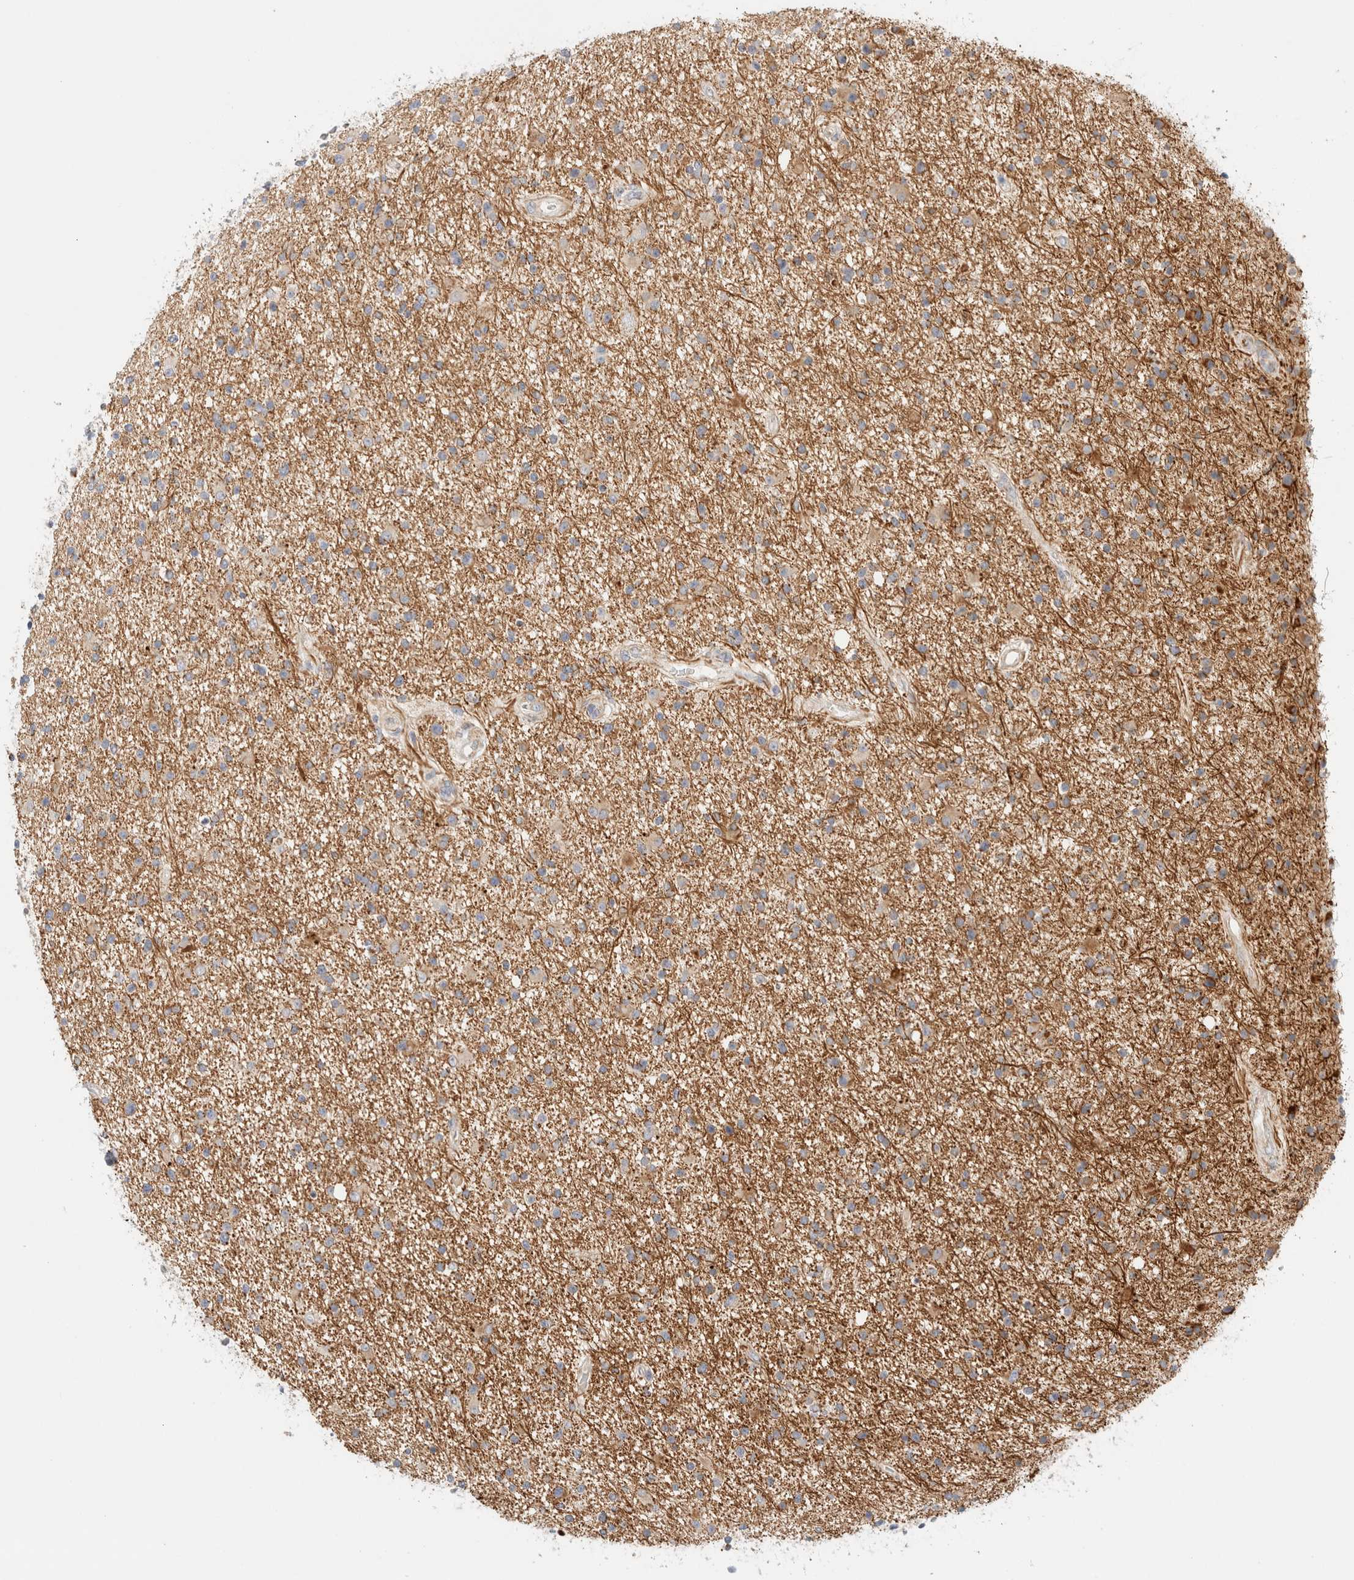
{"staining": {"intensity": "moderate", "quantity": "<25%", "location": "cytoplasmic/membranous"}, "tissue": "glioma", "cell_type": "Tumor cells", "image_type": "cancer", "snomed": [{"axis": "morphology", "description": "Glioma, malignant, High grade"}, {"axis": "topography", "description": "Brain"}], "caption": "Immunohistochemical staining of glioma reveals low levels of moderate cytoplasmic/membranous positivity in approximately <25% of tumor cells. (brown staining indicates protein expression, while blue staining denotes nuclei).", "gene": "MRM3", "patient": {"sex": "male", "age": 33}}